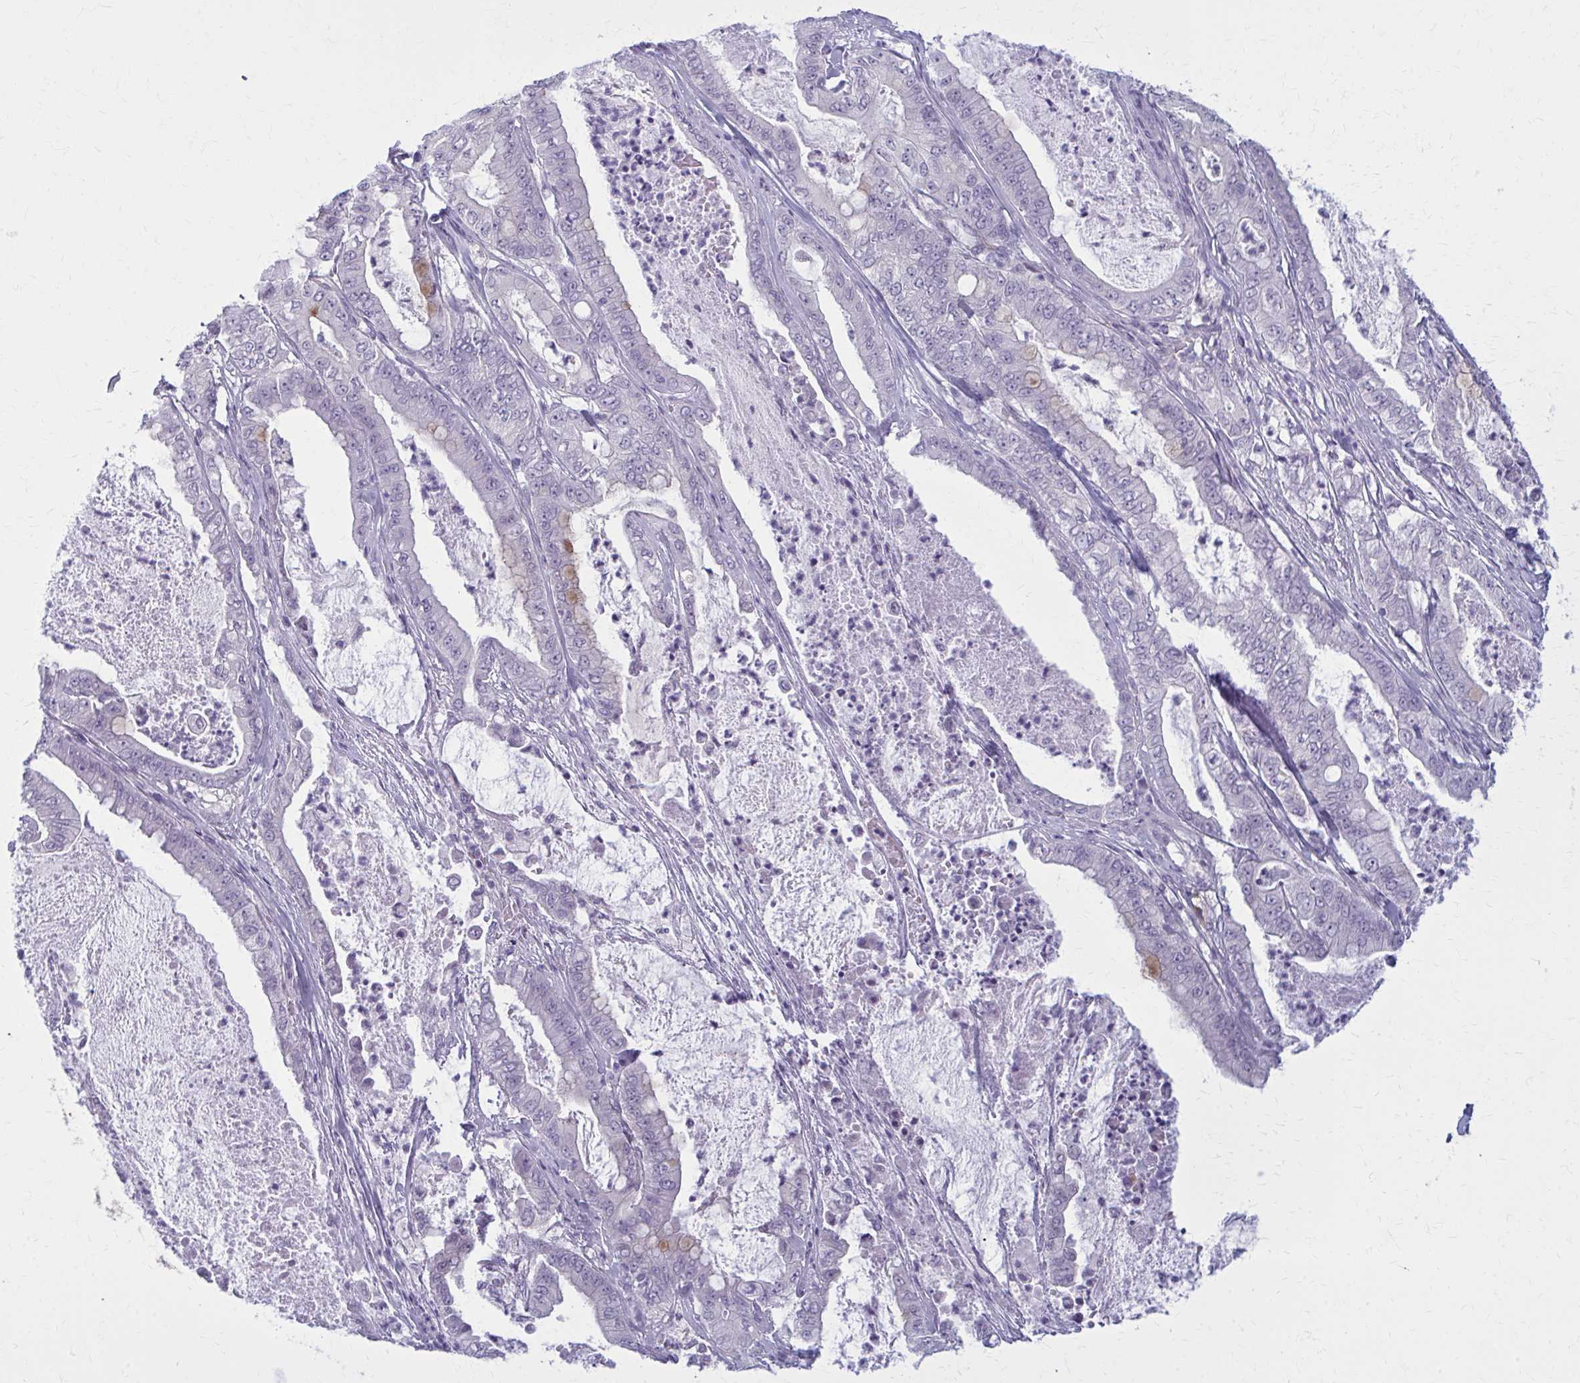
{"staining": {"intensity": "negative", "quantity": "none", "location": "none"}, "tissue": "pancreatic cancer", "cell_type": "Tumor cells", "image_type": "cancer", "snomed": [{"axis": "morphology", "description": "Adenocarcinoma, NOS"}, {"axis": "topography", "description": "Pancreas"}], "caption": "A high-resolution histopathology image shows immunohistochemistry staining of pancreatic cancer, which demonstrates no significant expression in tumor cells.", "gene": "CD38", "patient": {"sex": "male", "age": 71}}